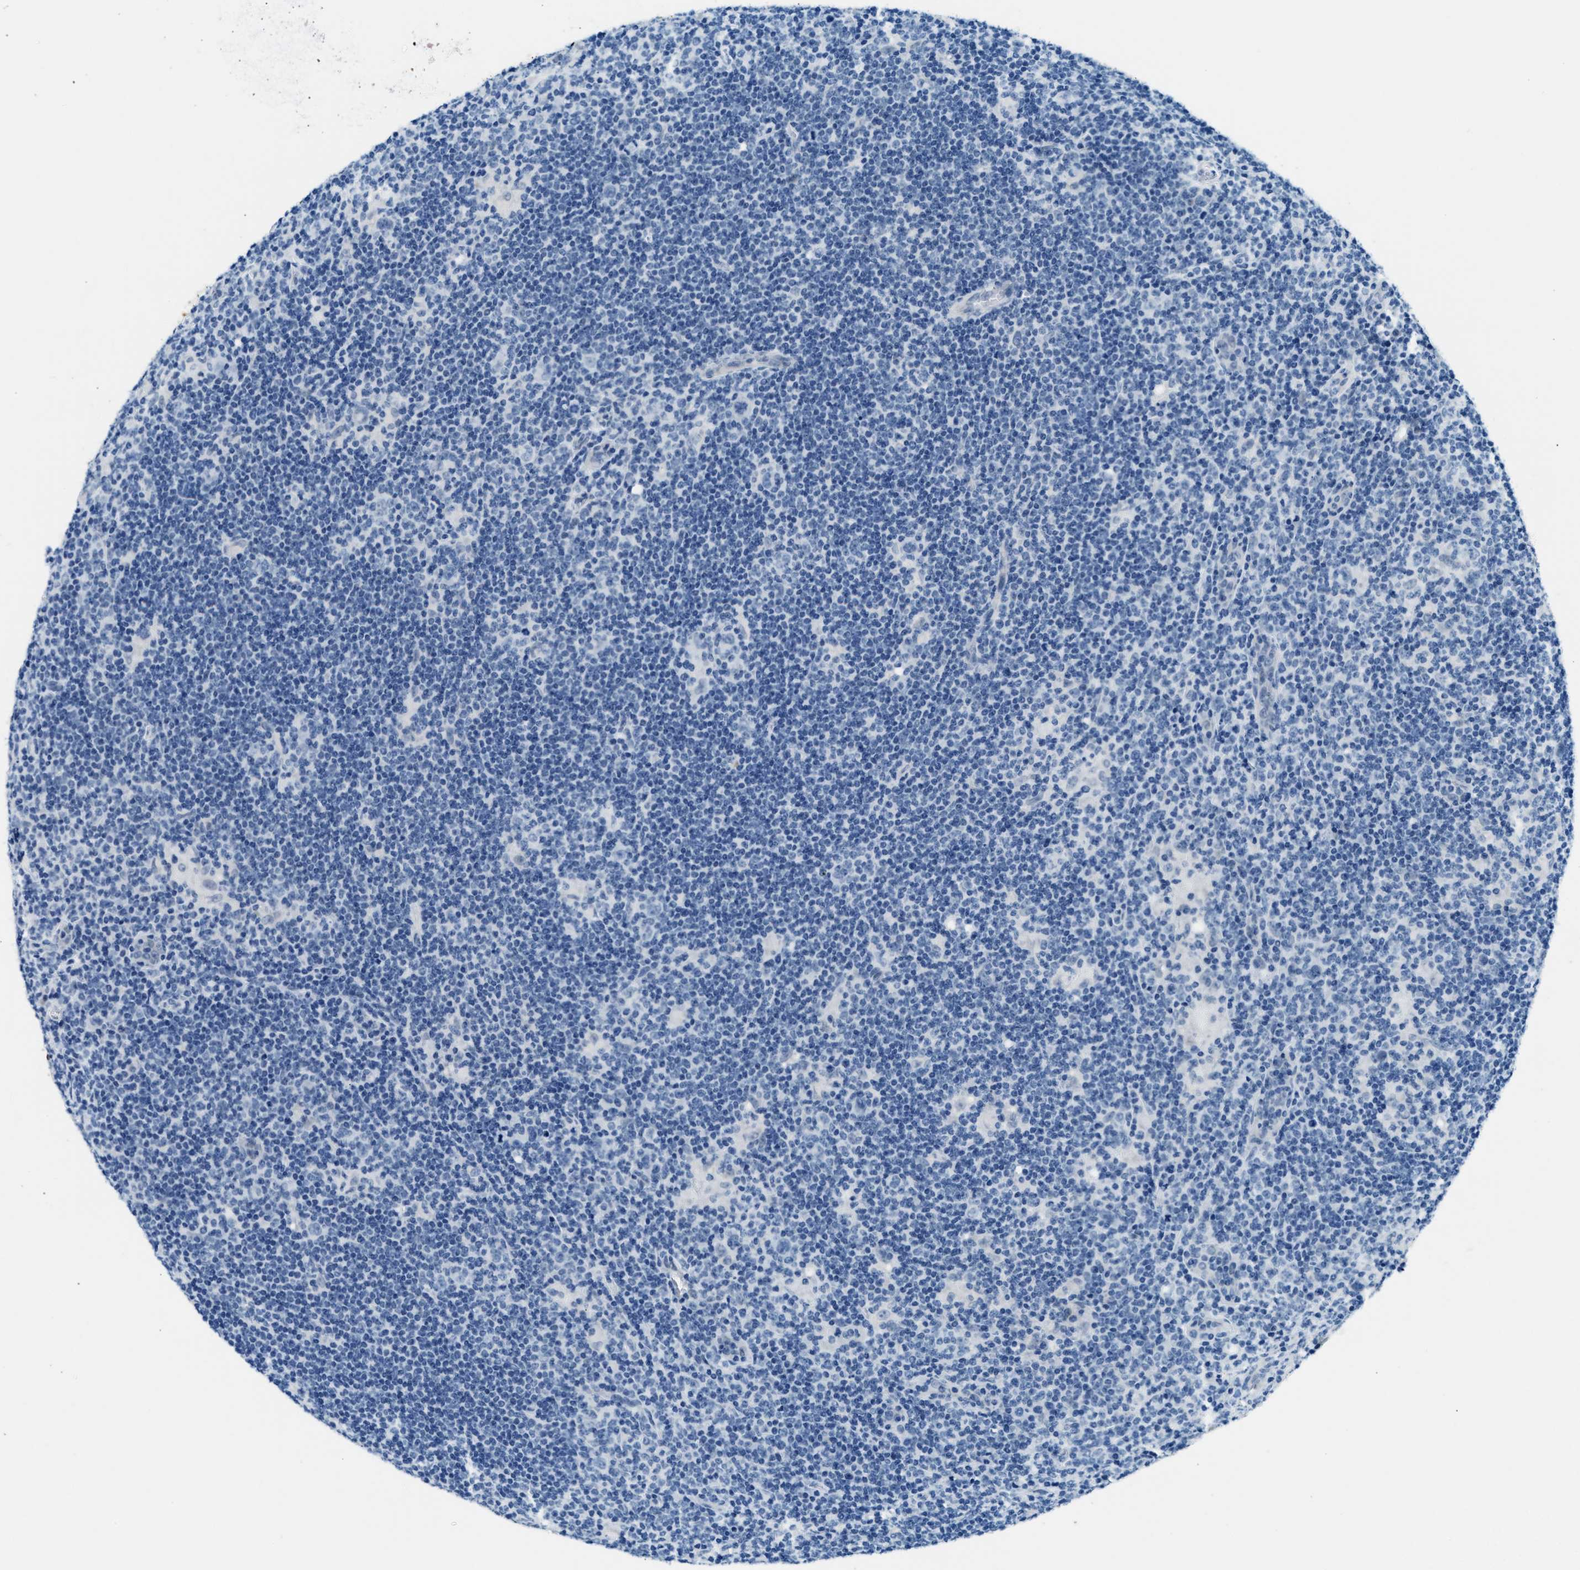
{"staining": {"intensity": "negative", "quantity": "none", "location": "none"}, "tissue": "lymphoma", "cell_type": "Tumor cells", "image_type": "cancer", "snomed": [{"axis": "morphology", "description": "Hodgkin's disease, NOS"}, {"axis": "topography", "description": "Lymph node"}], "caption": "Immunohistochemical staining of Hodgkin's disease shows no significant expression in tumor cells. (DAB IHC visualized using brightfield microscopy, high magnification).", "gene": "CFAP20", "patient": {"sex": "female", "age": 57}}